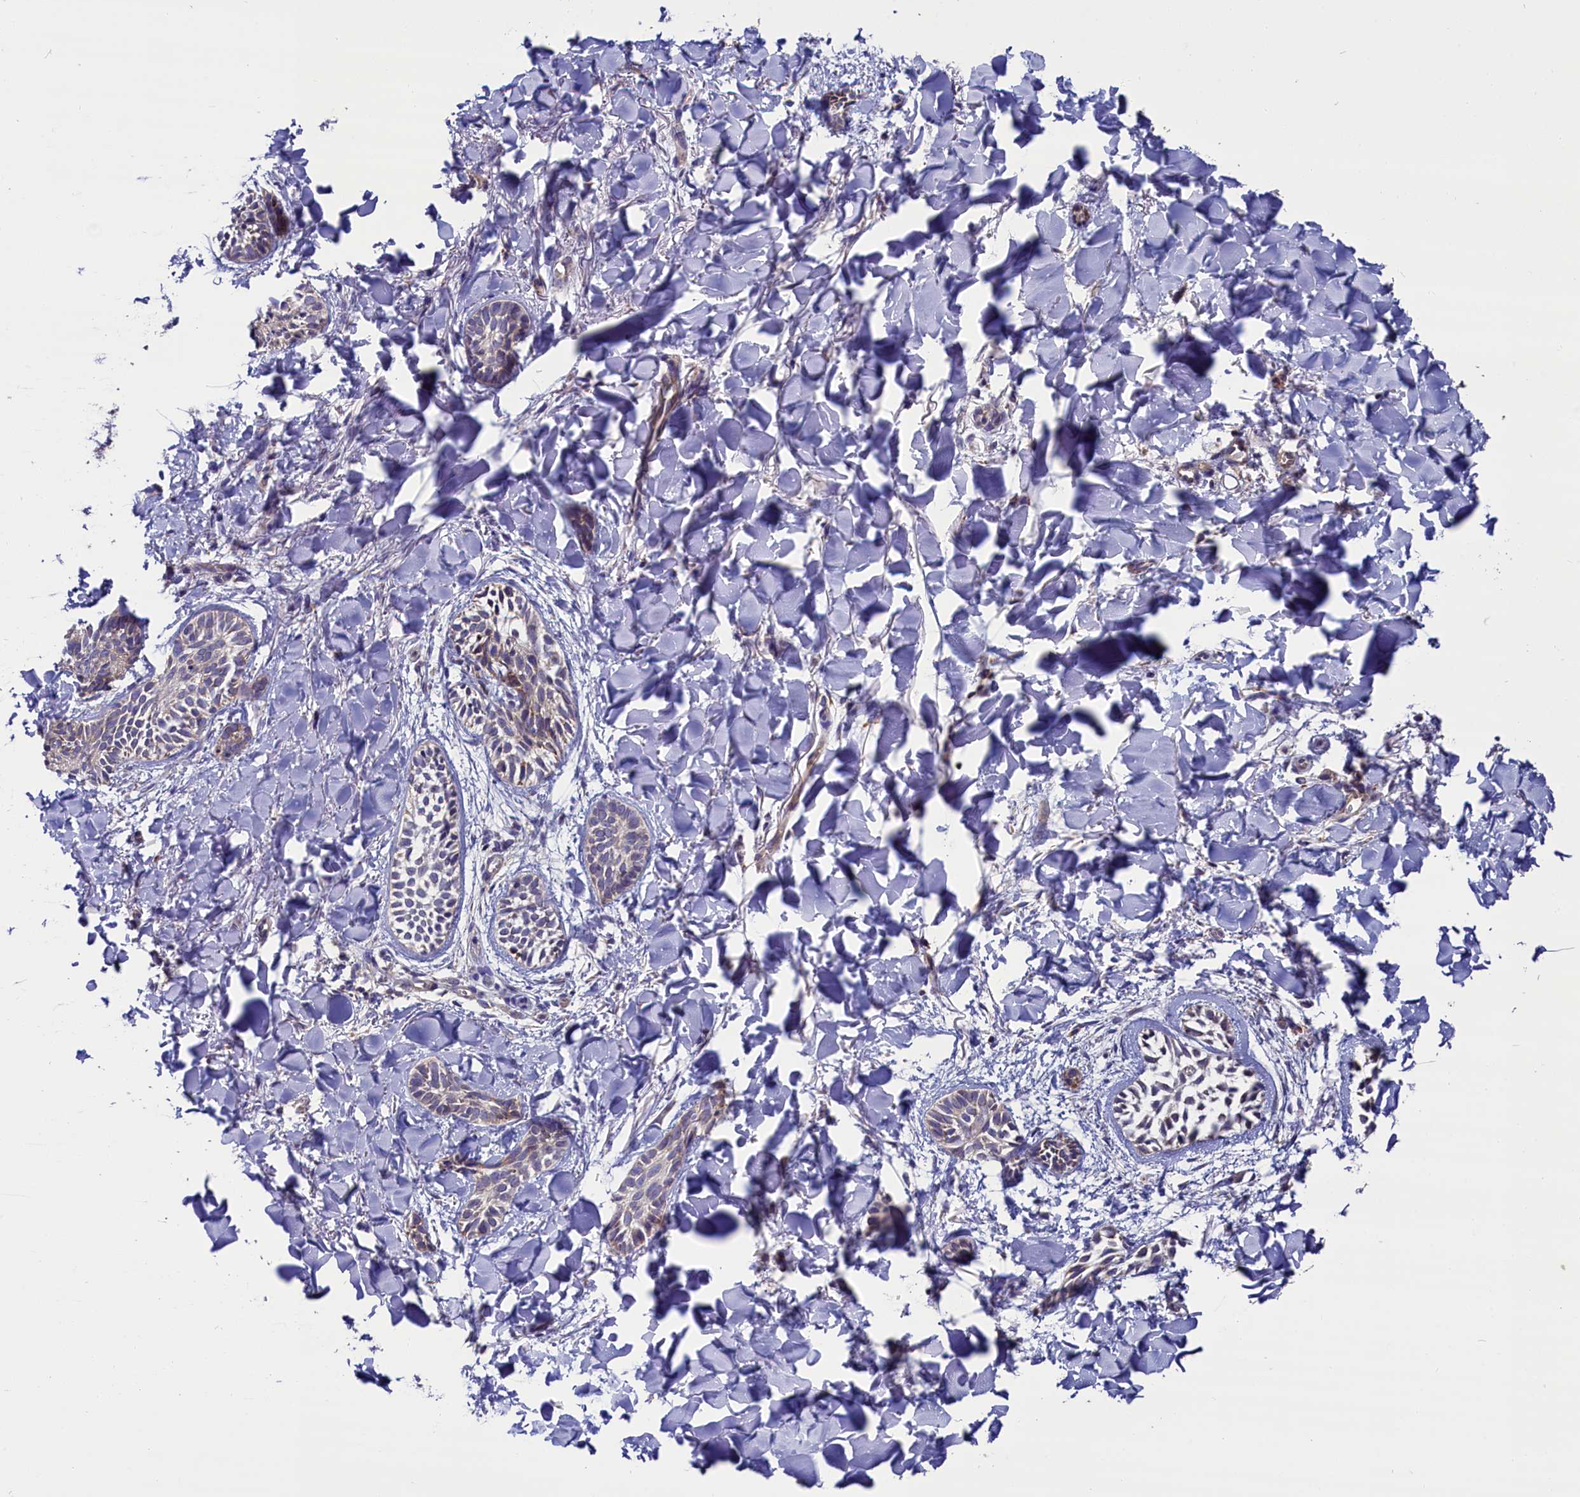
{"staining": {"intensity": "weak", "quantity": "<25%", "location": "cytoplasmic/membranous"}, "tissue": "skin cancer", "cell_type": "Tumor cells", "image_type": "cancer", "snomed": [{"axis": "morphology", "description": "Basal cell carcinoma"}, {"axis": "topography", "description": "Skin"}], "caption": "DAB immunohistochemical staining of human skin cancer (basal cell carcinoma) demonstrates no significant staining in tumor cells.", "gene": "ZSWIM1", "patient": {"sex": "female", "age": 59}}